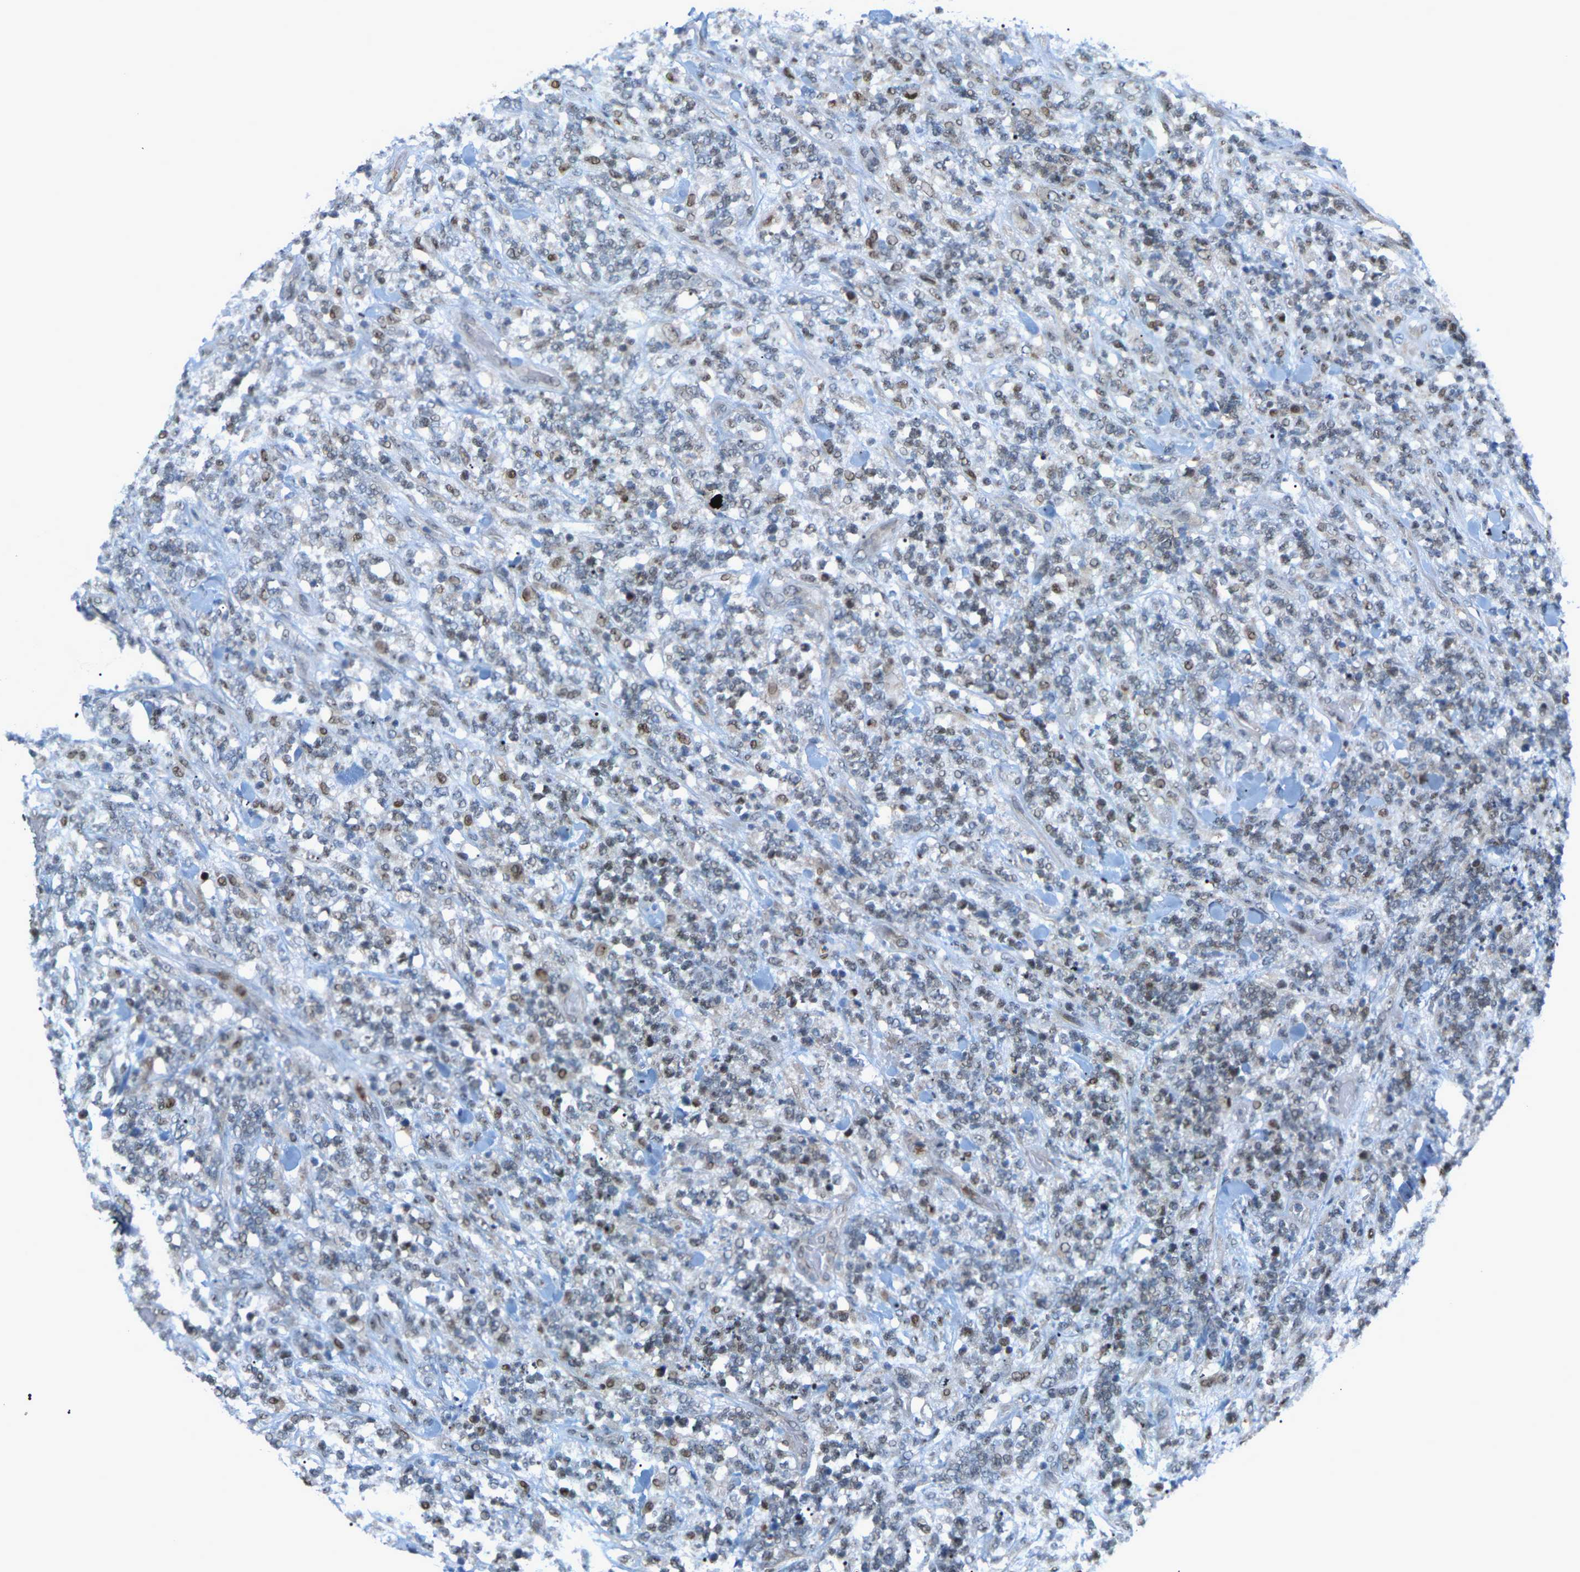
{"staining": {"intensity": "weak", "quantity": "<25%", "location": "nuclear"}, "tissue": "lymphoma", "cell_type": "Tumor cells", "image_type": "cancer", "snomed": [{"axis": "morphology", "description": "Malignant lymphoma, non-Hodgkin's type, High grade"}, {"axis": "topography", "description": "Soft tissue"}], "caption": "A micrograph of malignant lymphoma, non-Hodgkin's type (high-grade) stained for a protein reveals no brown staining in tumor cells.", "gene": "CROT", "patient": {"sex": "male", "age": 18}}